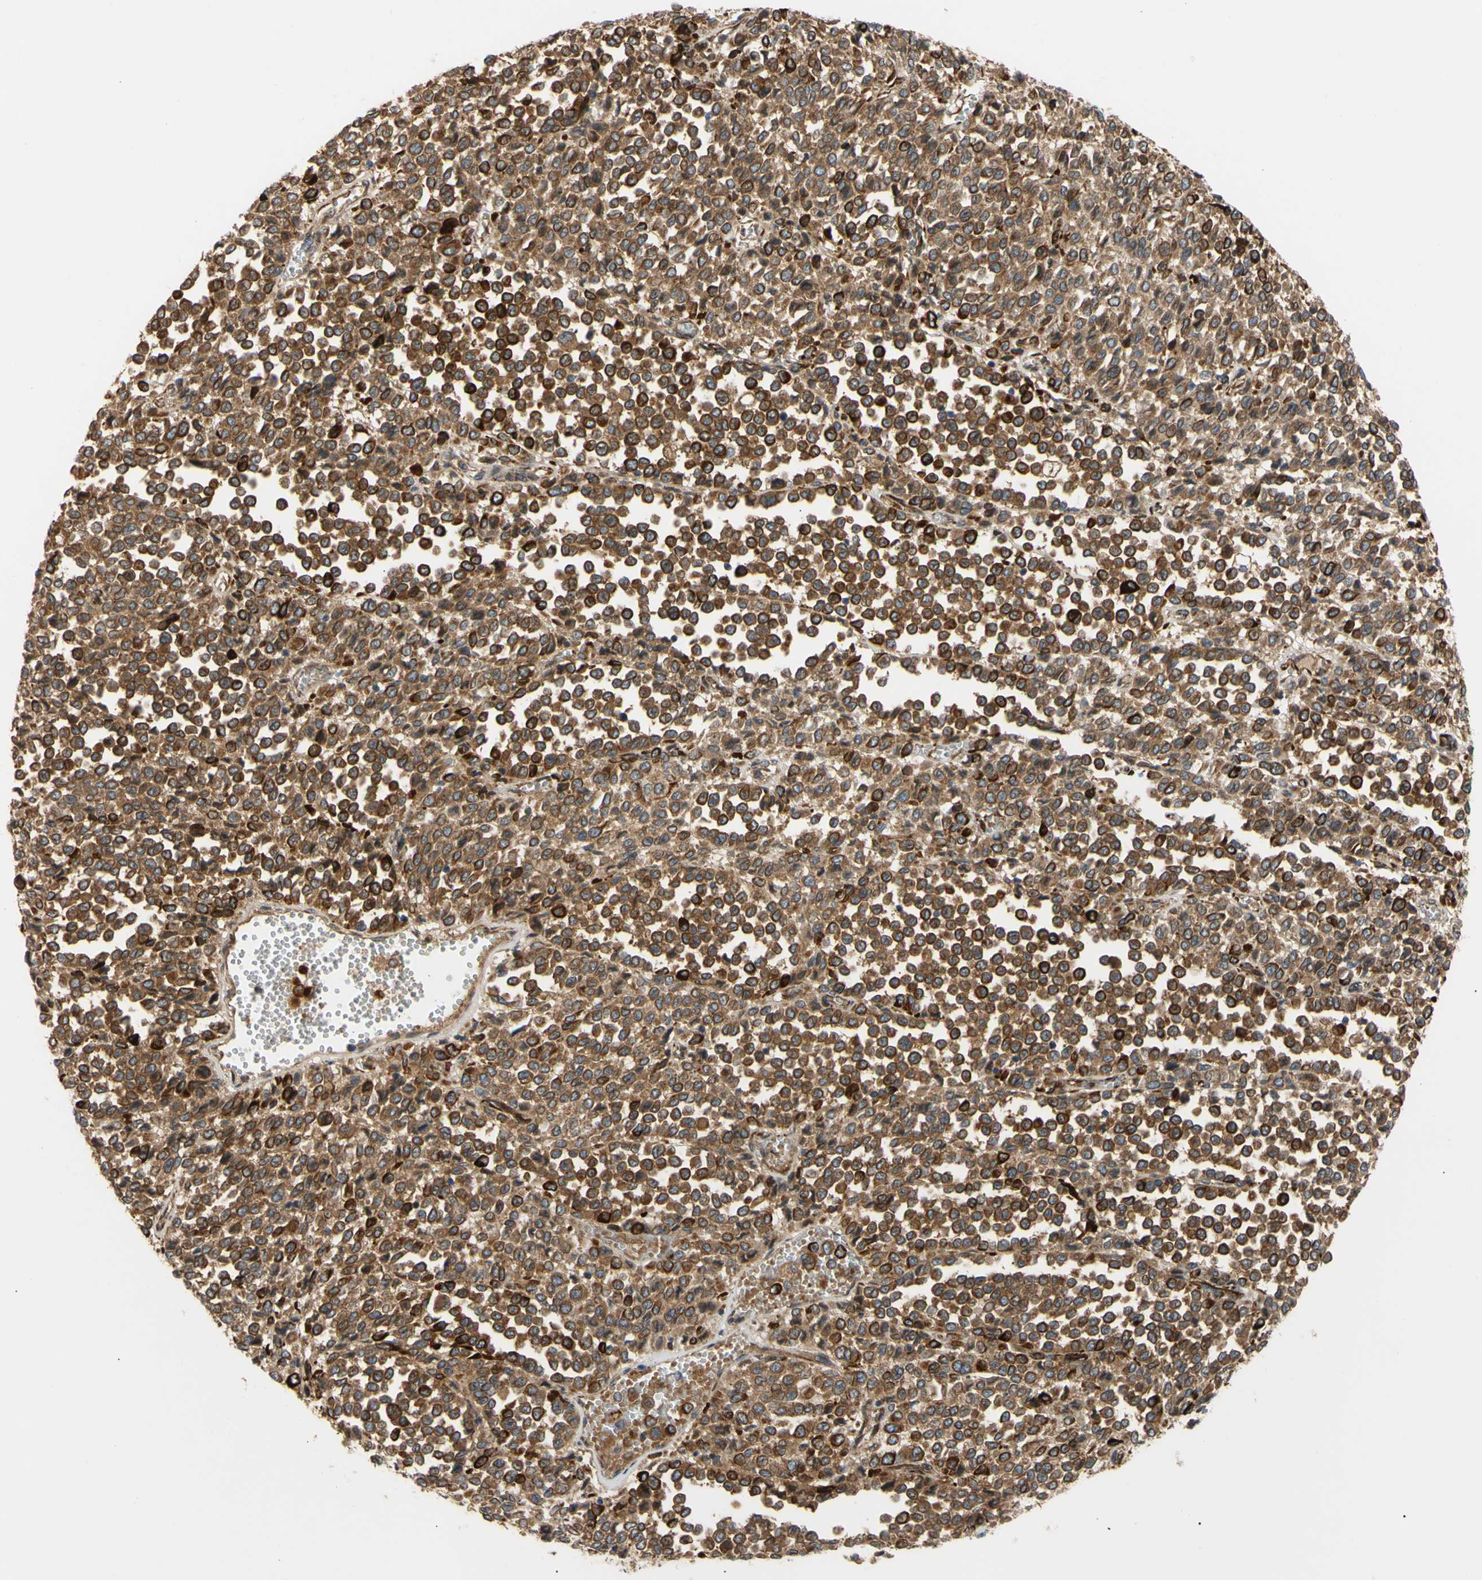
{"staining": {"intensity": "strong", "quantity": ">75%", "location": "cytoplasmic/membranous"}, "tissue": "melanoma", "cell_type": "Tumor cells", "image_type": "cancer", "snomed": [{"axis": "morphology", "description": "Malignant melanoma, Metastatic site"}, {"axis": "topography", "description": "Pancreas"}], "caption": "Immunohistochemistry (IHC) image of neoplastic tissue: malignant melanoma (metastatic site) stained using immunohistochemistry (IHC) displays high levels of strong protein expression localized specifically in the cytoplasmic/membranous of tumor cells, appearing as a cytoplasmic/membranous brown color.", "gene": "TUBG2", "patient": {"sex": "female", "age": 30}}